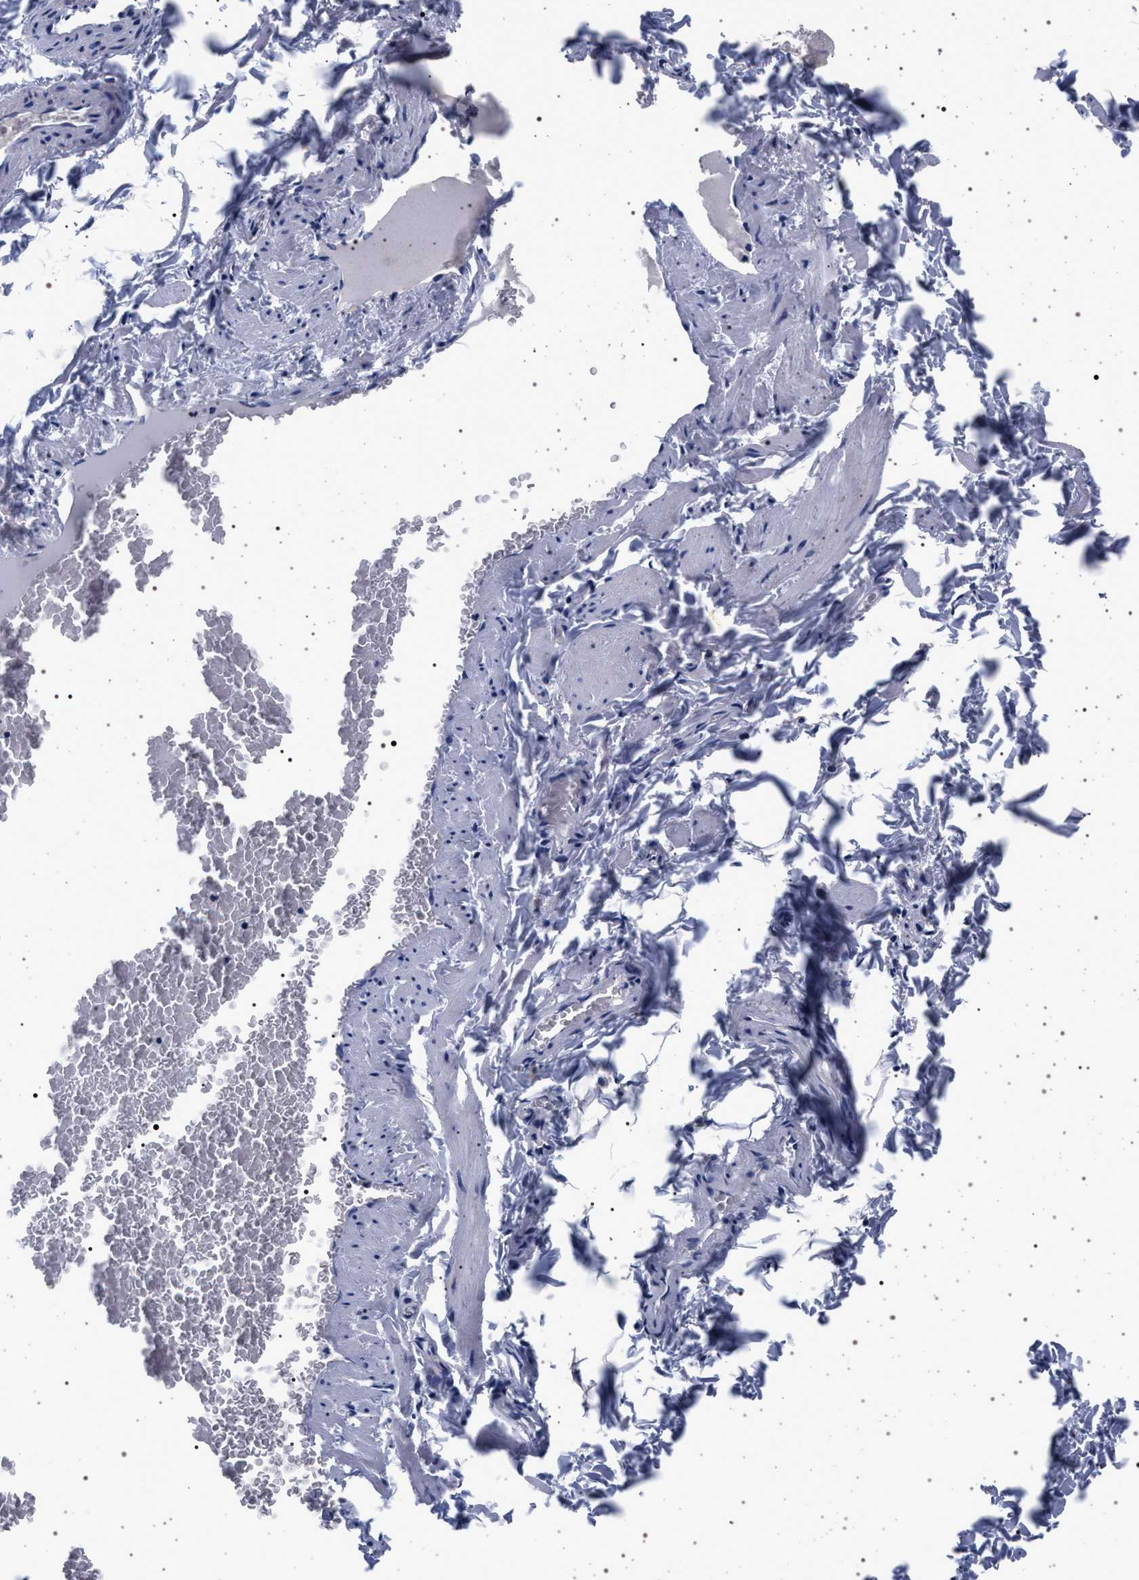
{"staining": {"intensity": "negative", "quantity": "none", "location": "none"}, "tissue": "adipose tissue", "cell_type": "Adipocytes", "image_type": "normal", "snomed": [{"axis": "morphology", "description": "Normal tissue, NOS"}, {"axis": "topography", "description": "Vascular tissue"}], "caption": "Immunohistochemical staining of normal adipose tissue displays no significant staining in adipocytes. (Brightfield microscopy of DAB immunohistochemistry at high magnification).", "gene": "SLC9A1", "patient": {"sex": "male", "age": 41}}